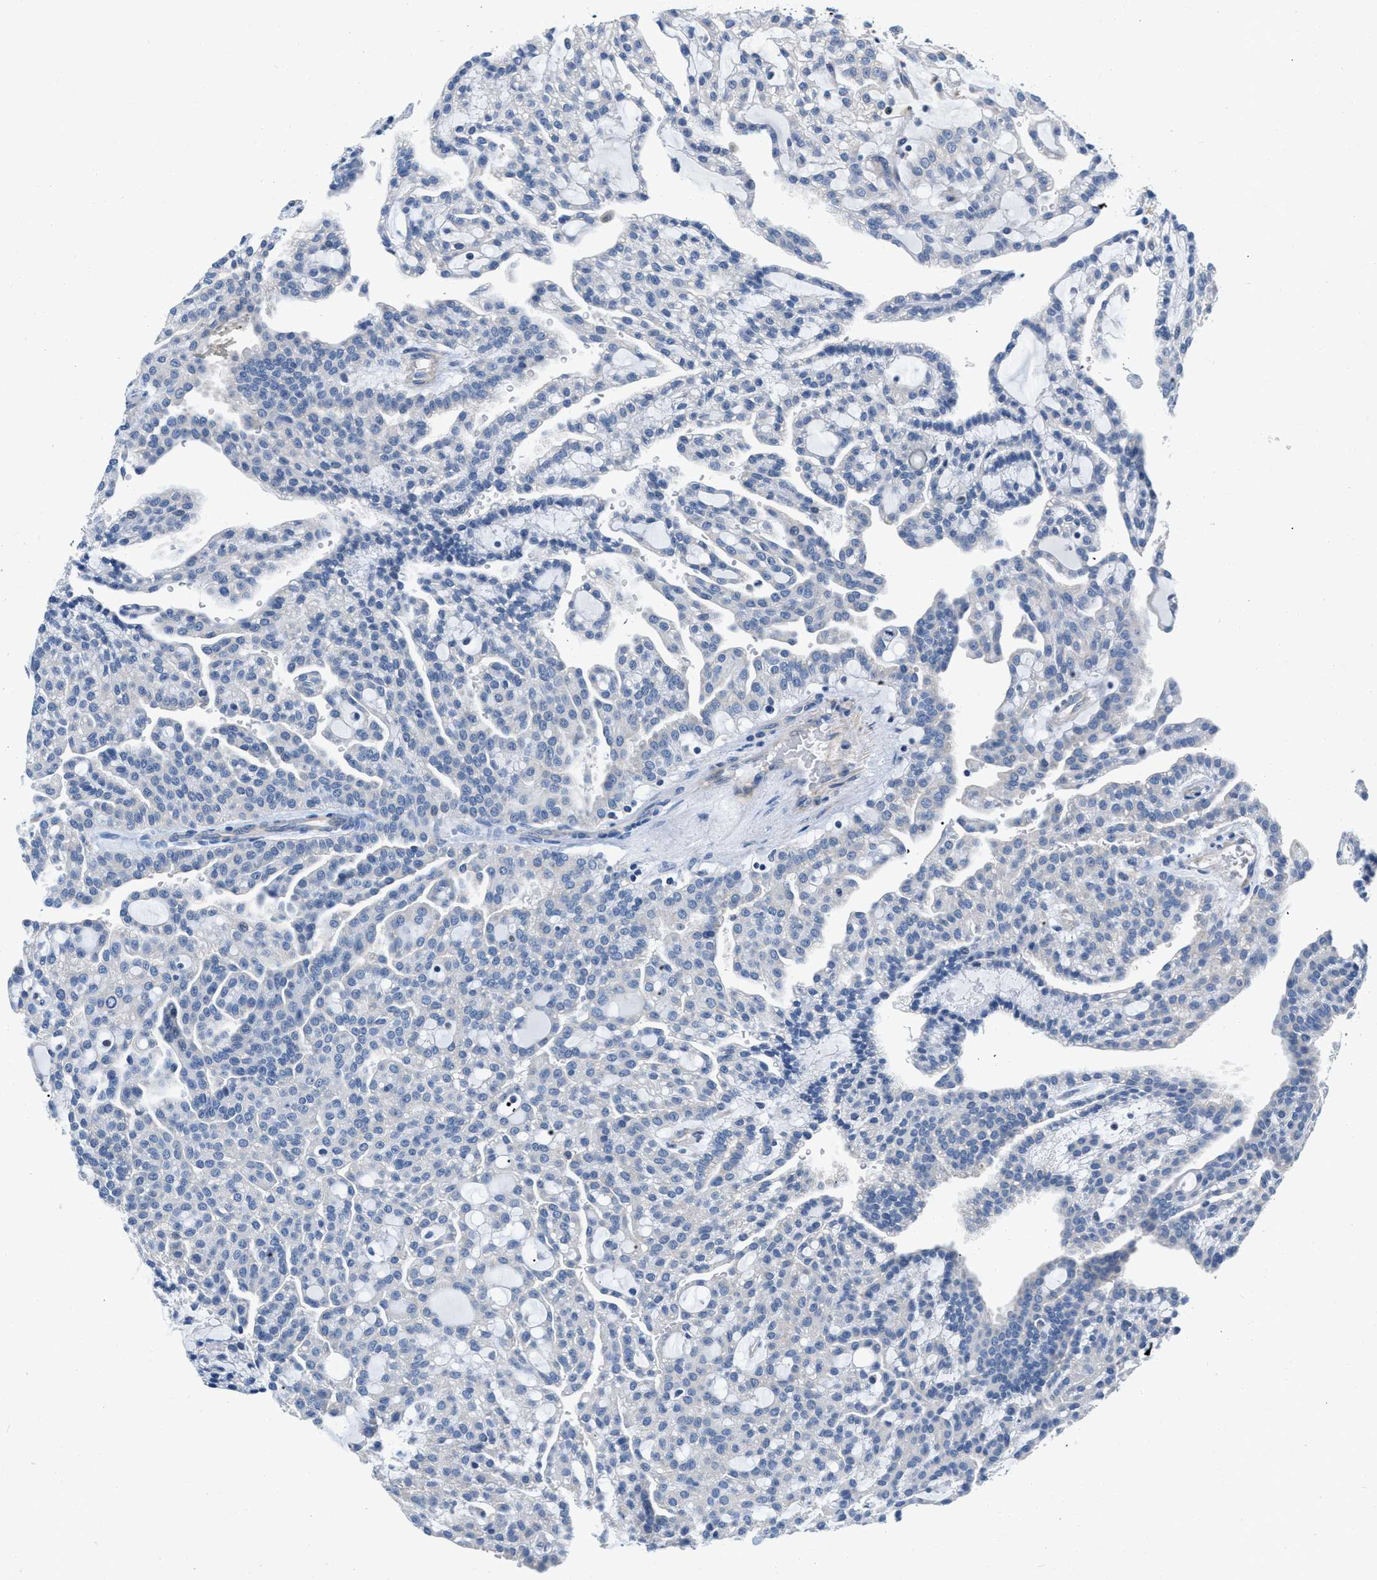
{"staining": {"intensity": "negative", "quantity": "none", "location": "none"}, "tissue": "renal cancer", "cell_type": "Tumor cells", "image_type": "cancer", "snomed": [{"axis": "morphology", "description": "Adenocarcinoma, NOS"}, {"axis": "topography", "description": "Kidney"}], "caption": "Immunohistochemical staining of renal adenocarcinoma demonstrates no significant staining in tumor cells.", "gene": "EIF2AK2", "patient": {"sex": "male", "age": 63}}